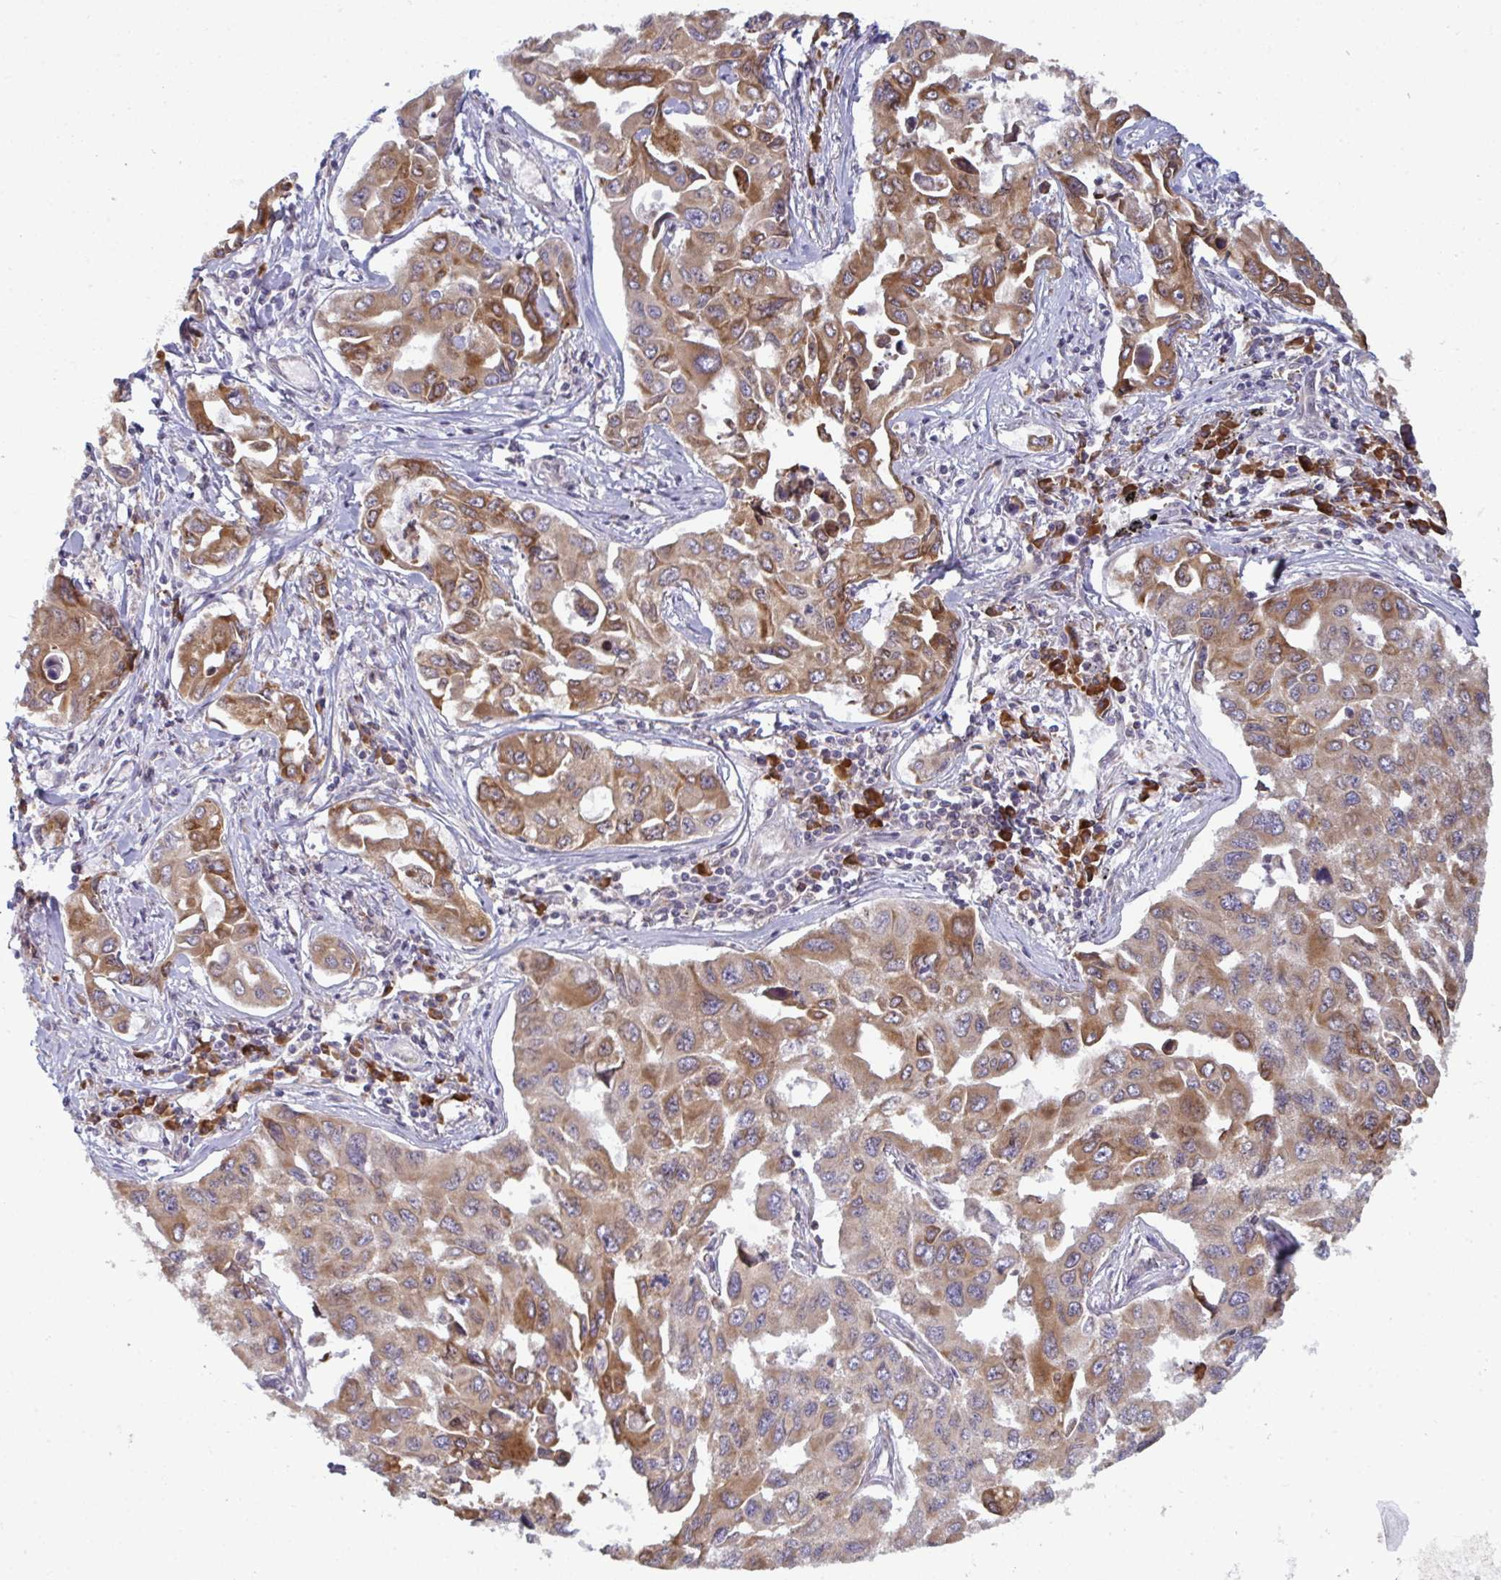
{"staining": {"intensity": "moderate", "quantity": ">75%", "location": "cytoplasmic/membranous"}, "tissue": "lung cancer", "cell_type": "Tumor cells", "image_type": "cancer", "snomed": [{"axis": "morphology", "description": "Adenocarcinoma, NOS"}, {"axis": "topography", "description": "Lung"}], "caption": "Immunohistochemical staining of human adenocarcinoma (lung) demonstrates moderate cytoplasmic/membranous protein staining in approximately >75% of tumor cells. The protein of interest is shown in brown color, while the nuclei are stained blue.", "gene": "LYSMD4", "patient": {"sex": "male", "age": 64}}